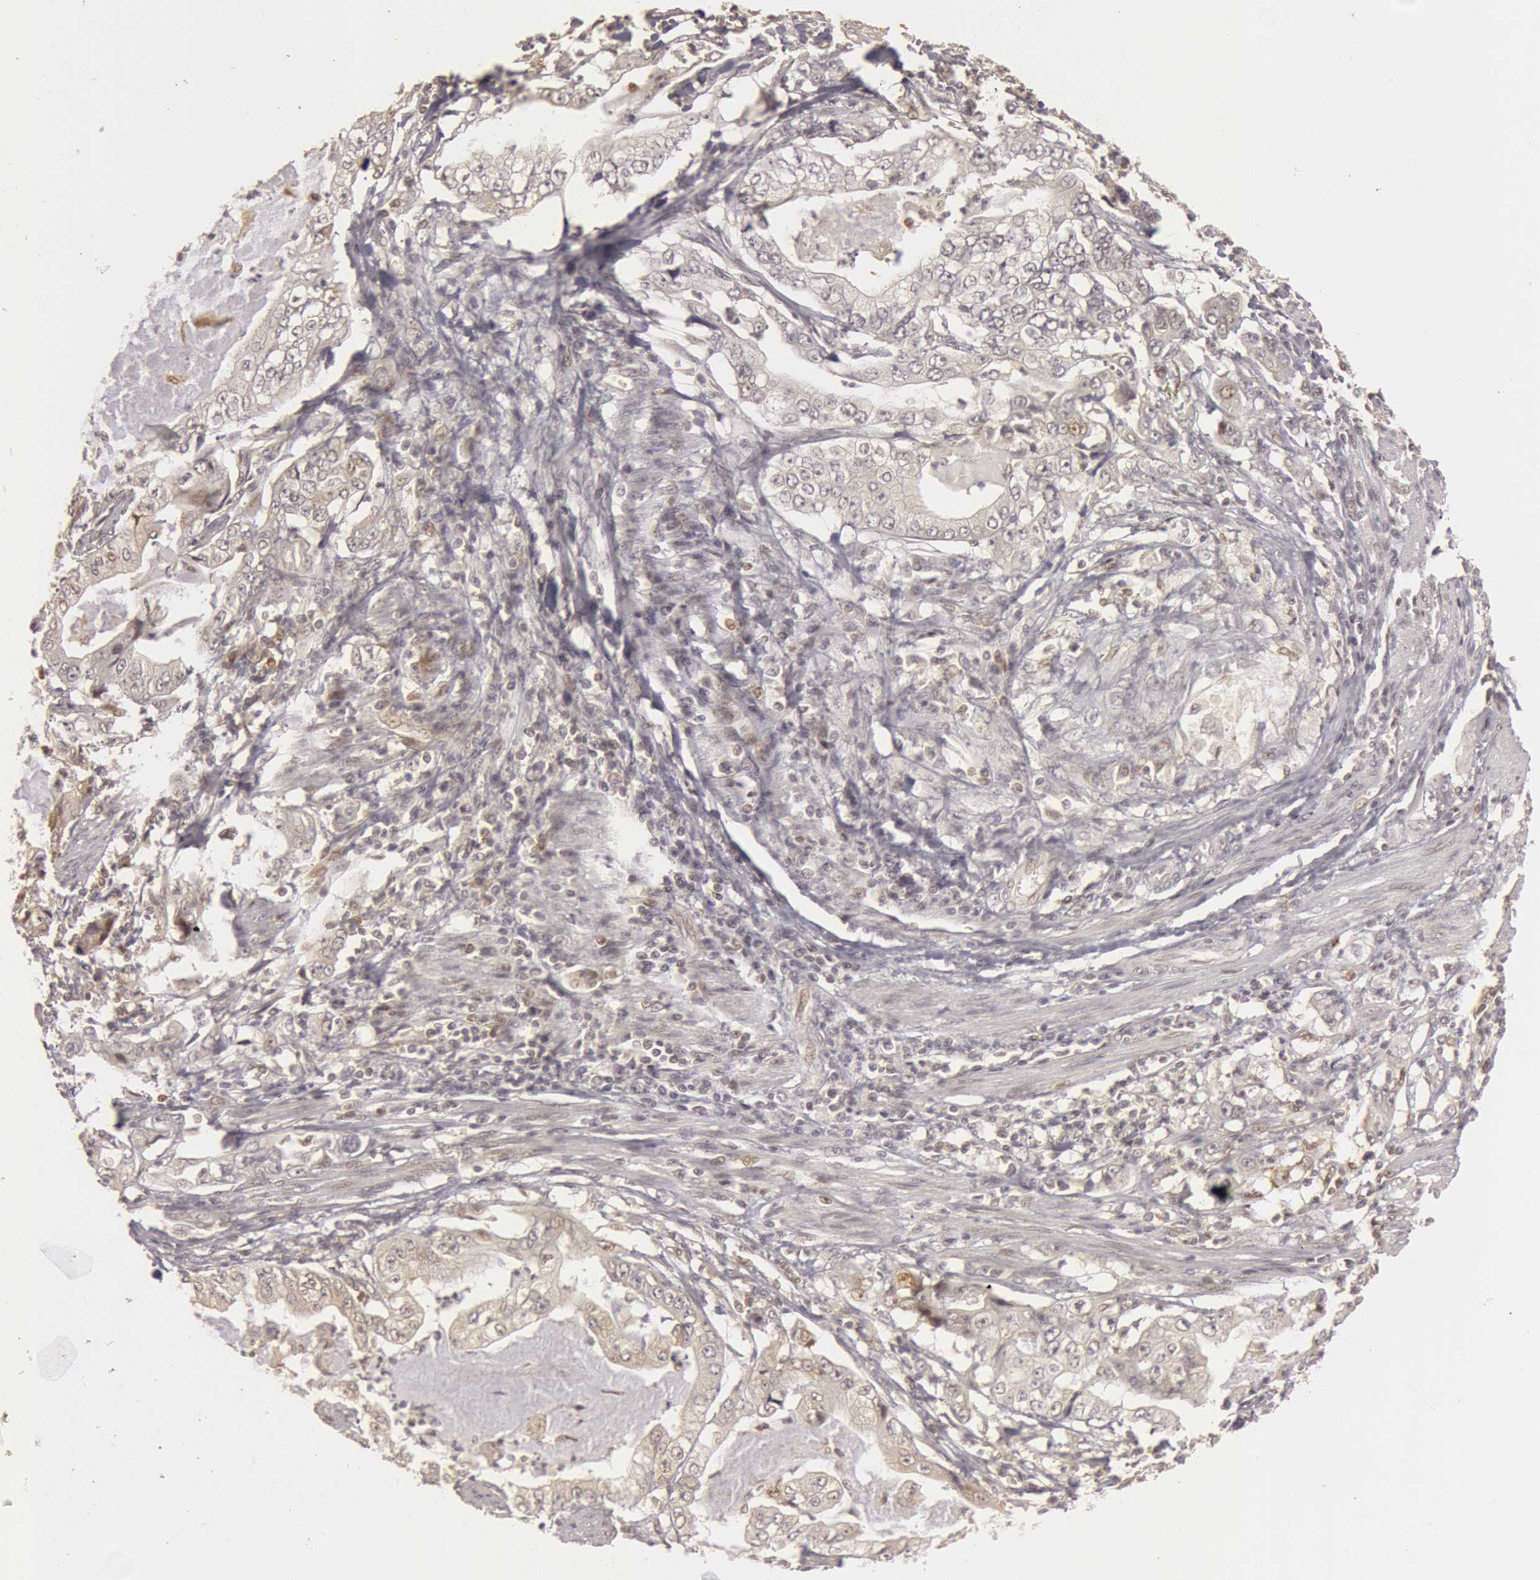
{"staining": {"intensity": "negative", "quantity": "none", "location": "none"}, "tissue": "stomach cancer", "cell_type": "Tumor cells", "image_type": "cancer", "snomed": [{"axis": "morphology", "description": "Adenocarcinoma, NOS"}, {"axis": "topography", "description": "Pancreas"}, {"axis": "topography", "description": "Stomach, upper"}], "caption": "A photomicrograph of human stomach cancer is negative for staining in tumor cells.", "gene": "OASL", "patient": {"sex": "male", "age": 77}}